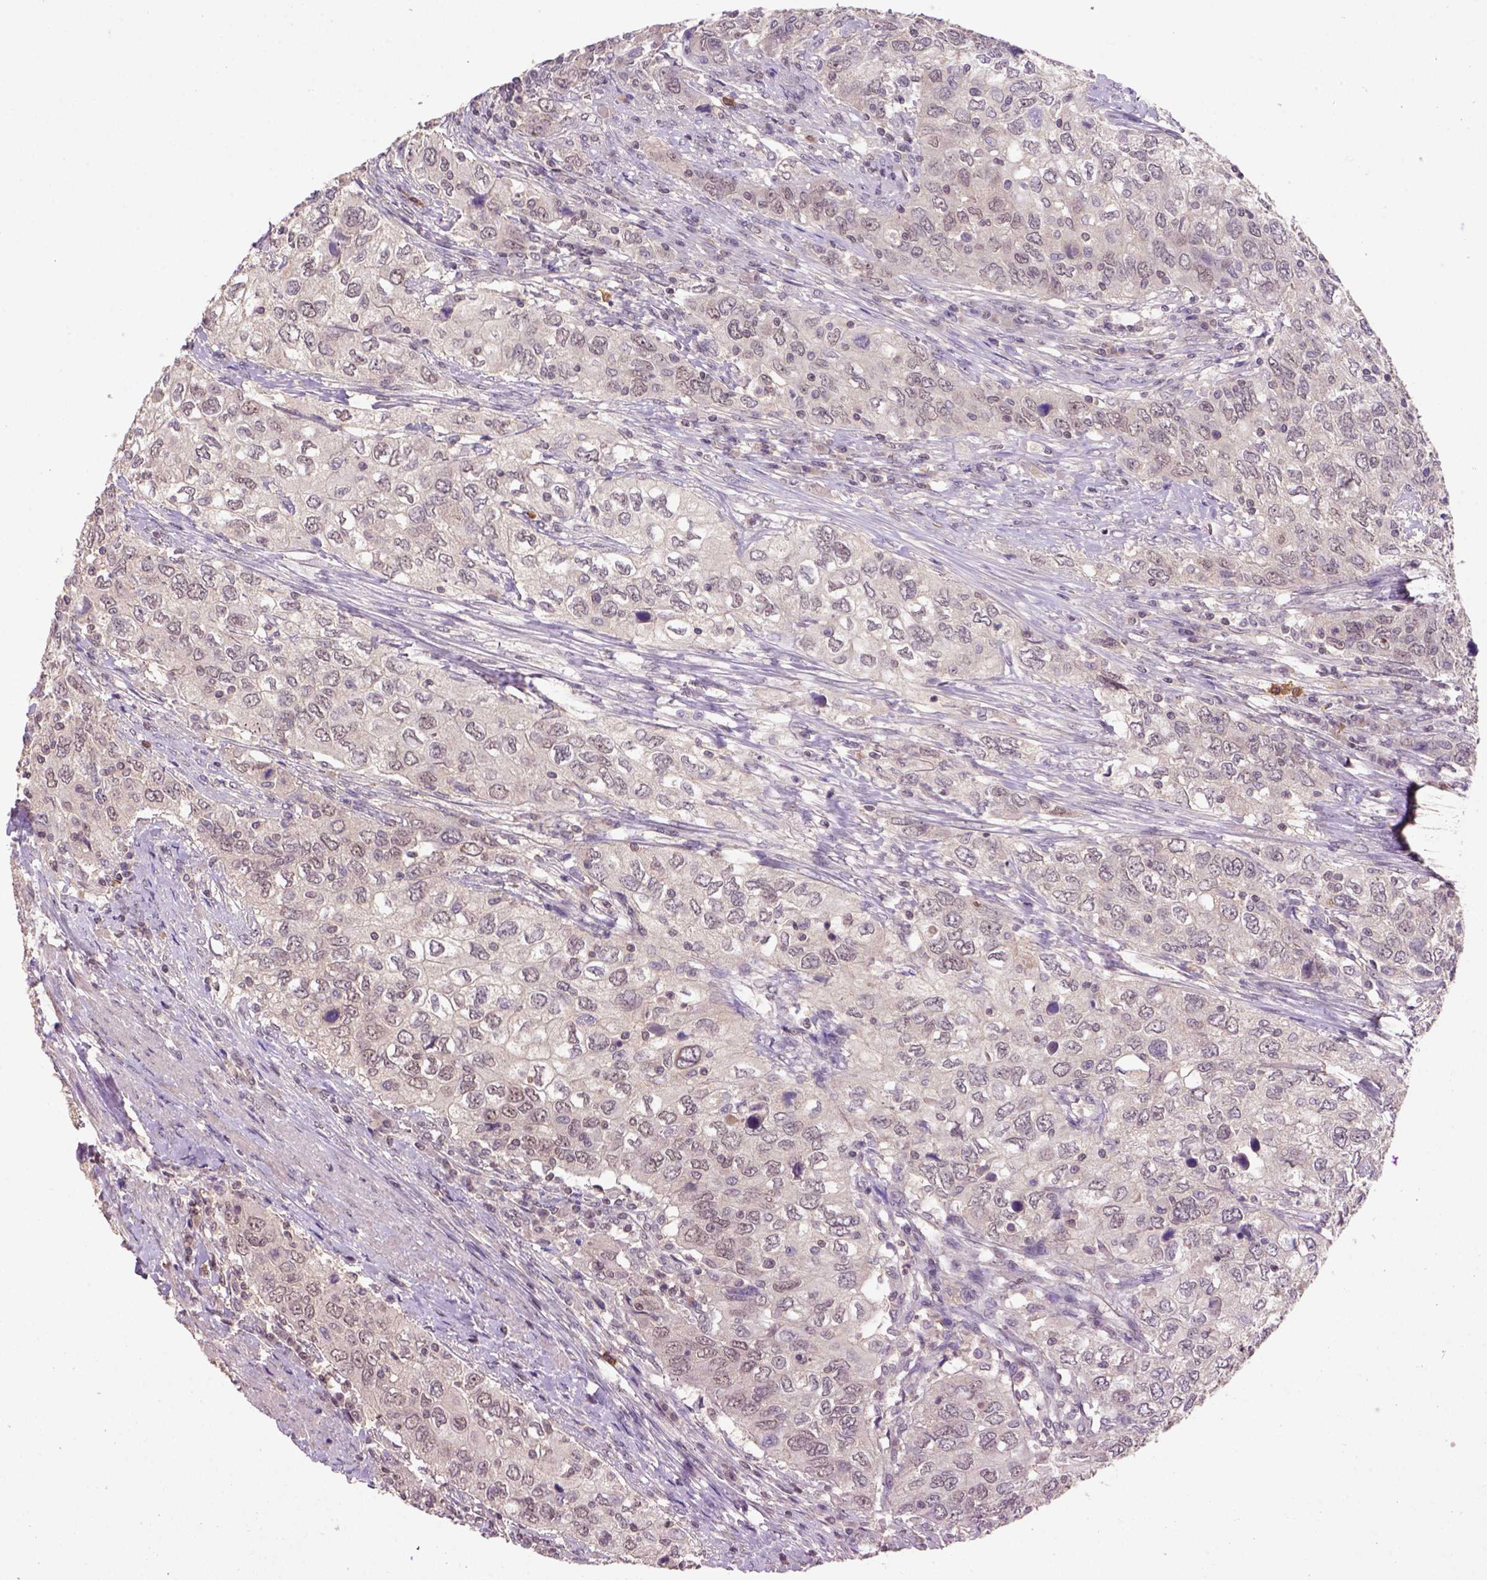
{"staining": {"intensity": "weak", "quantity": ">75%", "location": "cytoplasmic/membranous,nuclear"}, "tissue": "urothelial cancer", "cell_type": "Tumor cells", "image_type": "cancer", "snomed": [{"axis": "morphology", "description": "Urothelial carcinoma, High grade"}, {"axis": "topography", "description": "Urinary bladder"}], "caption": "The photomicrograph shows a brown stain indicating the presence of a protein in the cytoplasmic/membranous and nuclear of tumor cells in urothelial cancer.", "gene": "SCML4", "patient": {"sex": "male", "age": 76}}